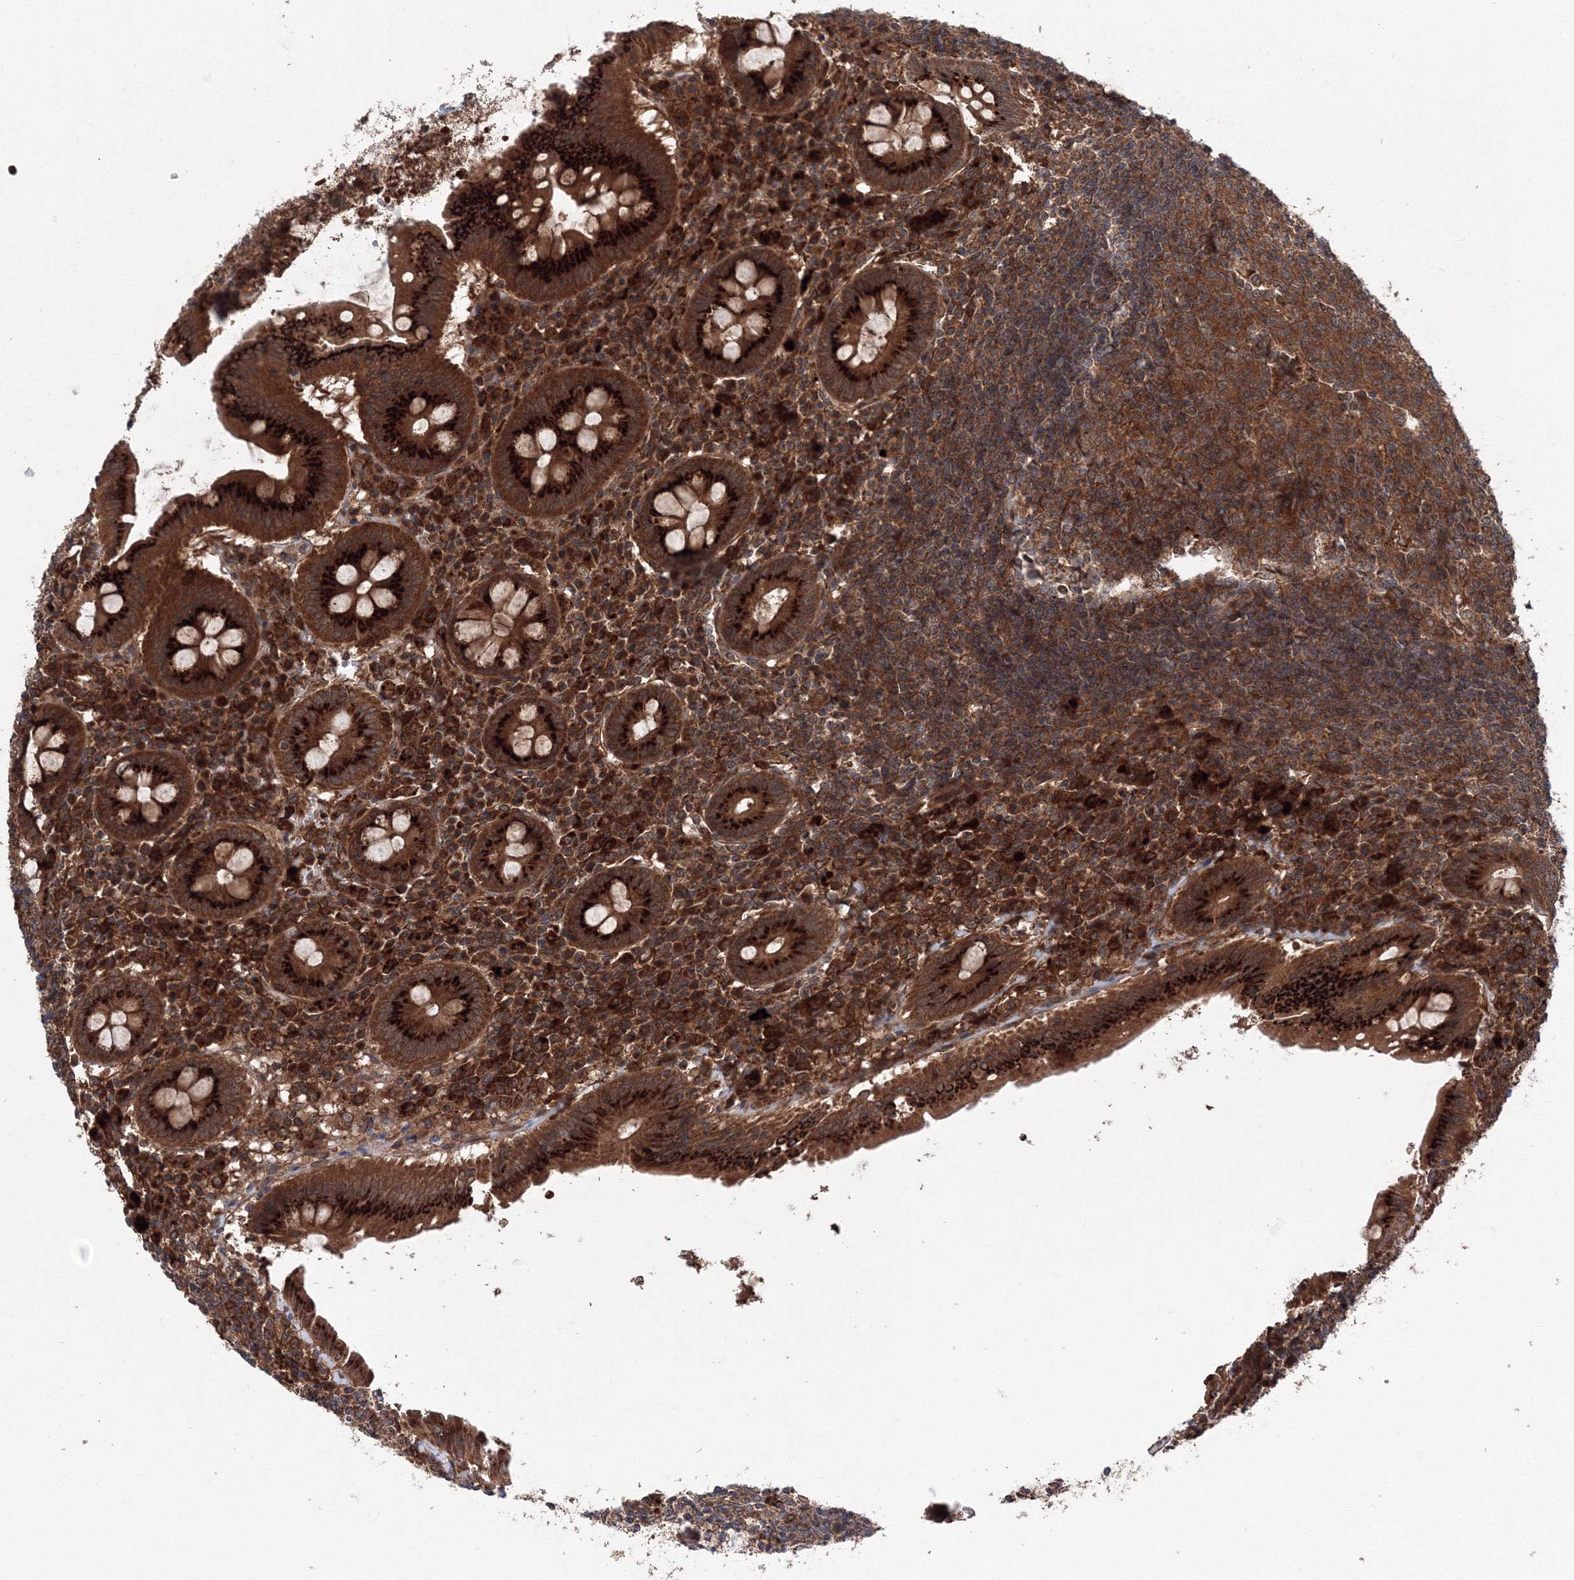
{"staining": {"intensity": "strong", "quantity": ">75%", "location": "cytoplasmic/membranous"}, "tissue": "appendix", "cell_type": "Glandular cells", "image_type": "normal", "snomed": [{"axis": "morphology", "description": "Normal tissue, NOS"}, {"axis": "topography", "description": "Appendix"}], "caption": "IHC of unremarkable human appendix demonstrates high levels of strong cytoplasmic/membranous expression in approximately >75% of glandular cells.", "gene": "ATG3", "patient": {"sex": "female", "age": 54}}